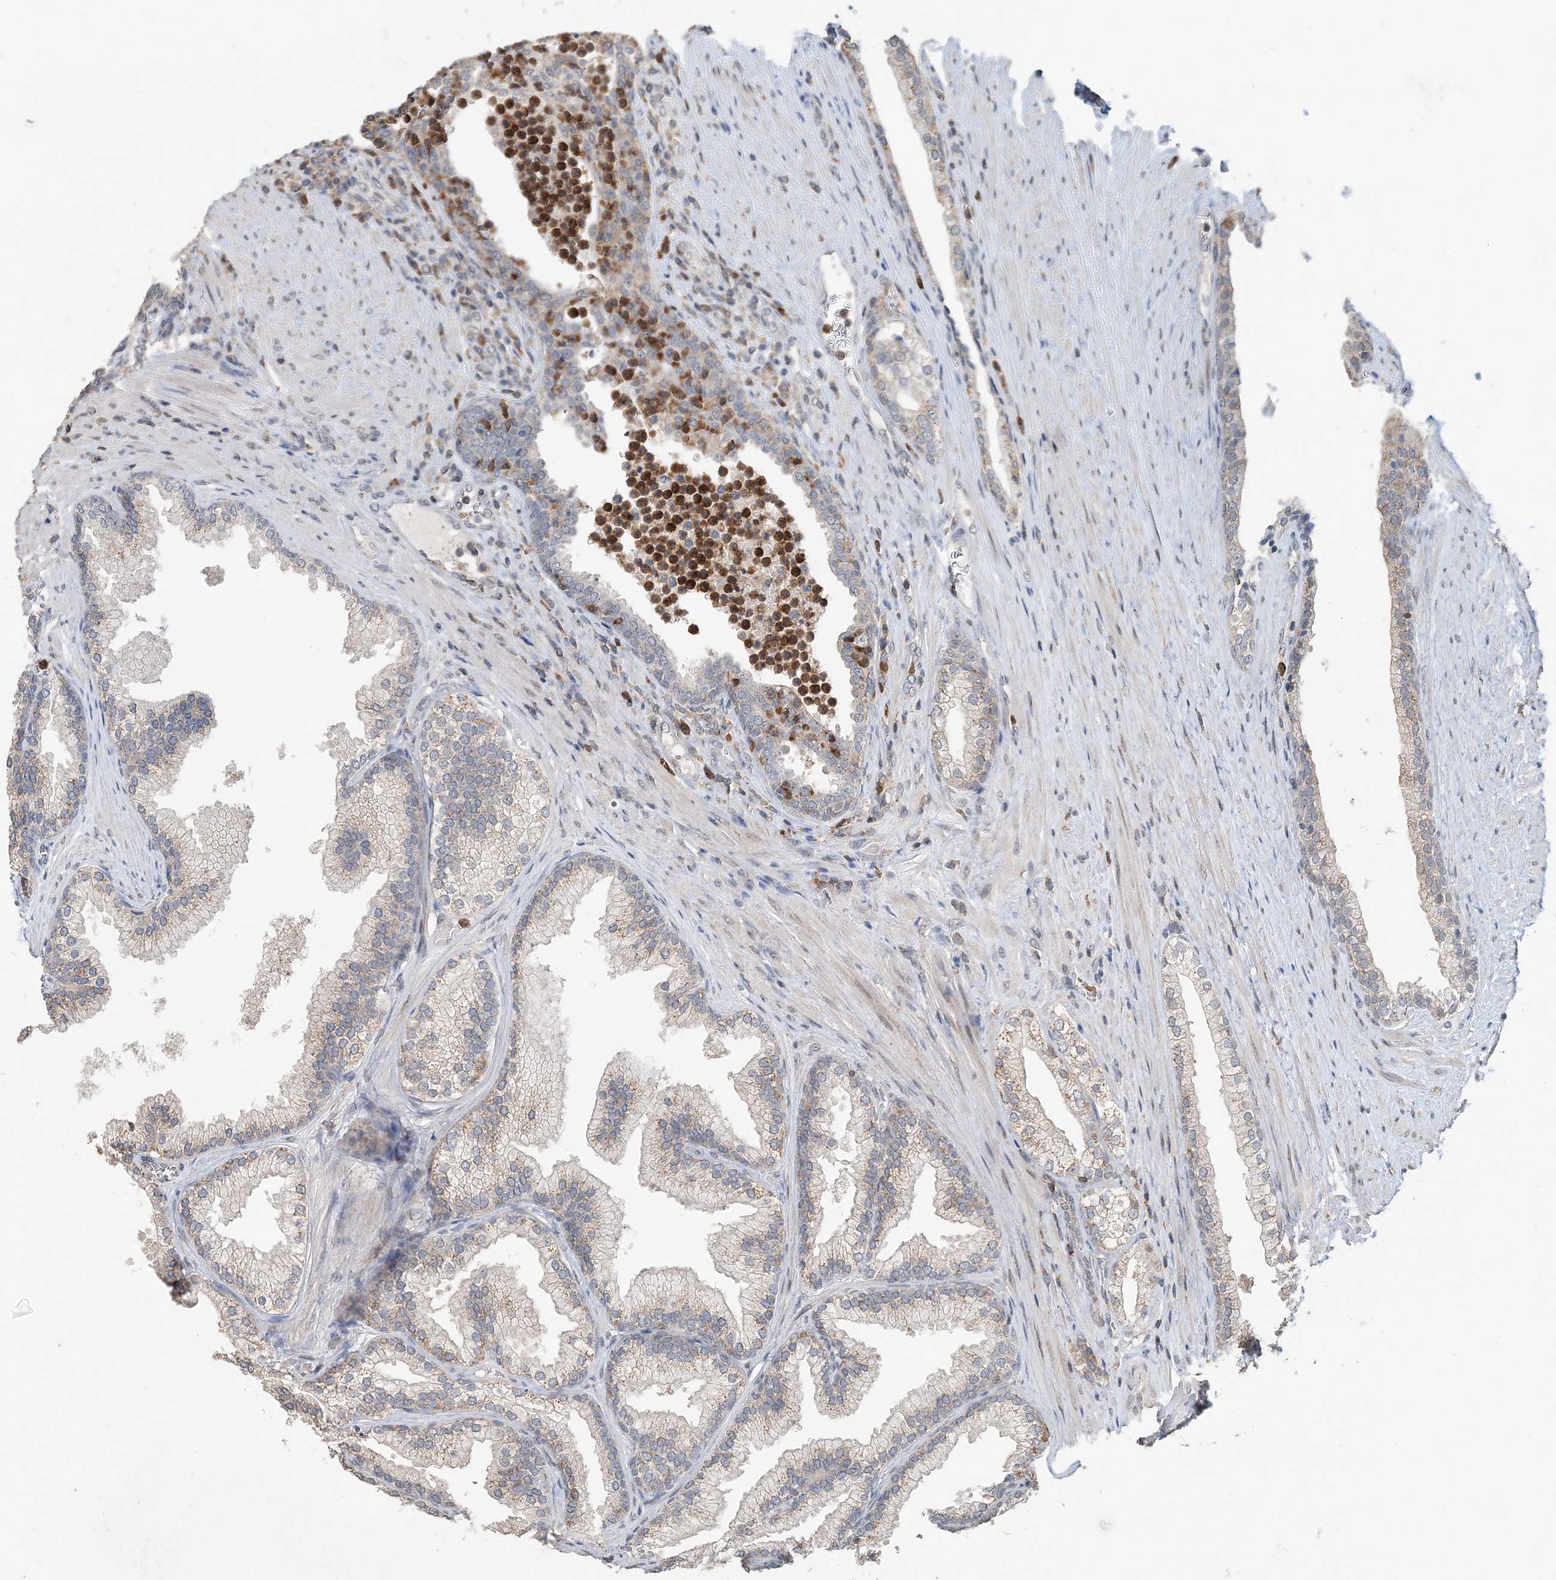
{"staining": {"intensity": "weak", "quantity": "25%-75%", "location": "cytoplasmic/membranous"}, "tissue": "prostate", "cell_type": "Glandular cells", "image_type": "normal", "snomed": [{"axis": "morphology", "description": "Normal tissue, NOS"}, {"axis": "topography", "description": "Prostate"}], "caption": "An IHC image of unremarkable tissue is shown. Protein staining in brown shows weak cytoplasmic/membranous positivity in prostate within glandular cells. The staining was performed using DAB (3,3'-diaminobenzidine), with brown indicating positive protein expression. Nuclei are stained blue with hematoxylin.", "gene": "FAM110A", "patient": {"sex": "male", "age": 76}}